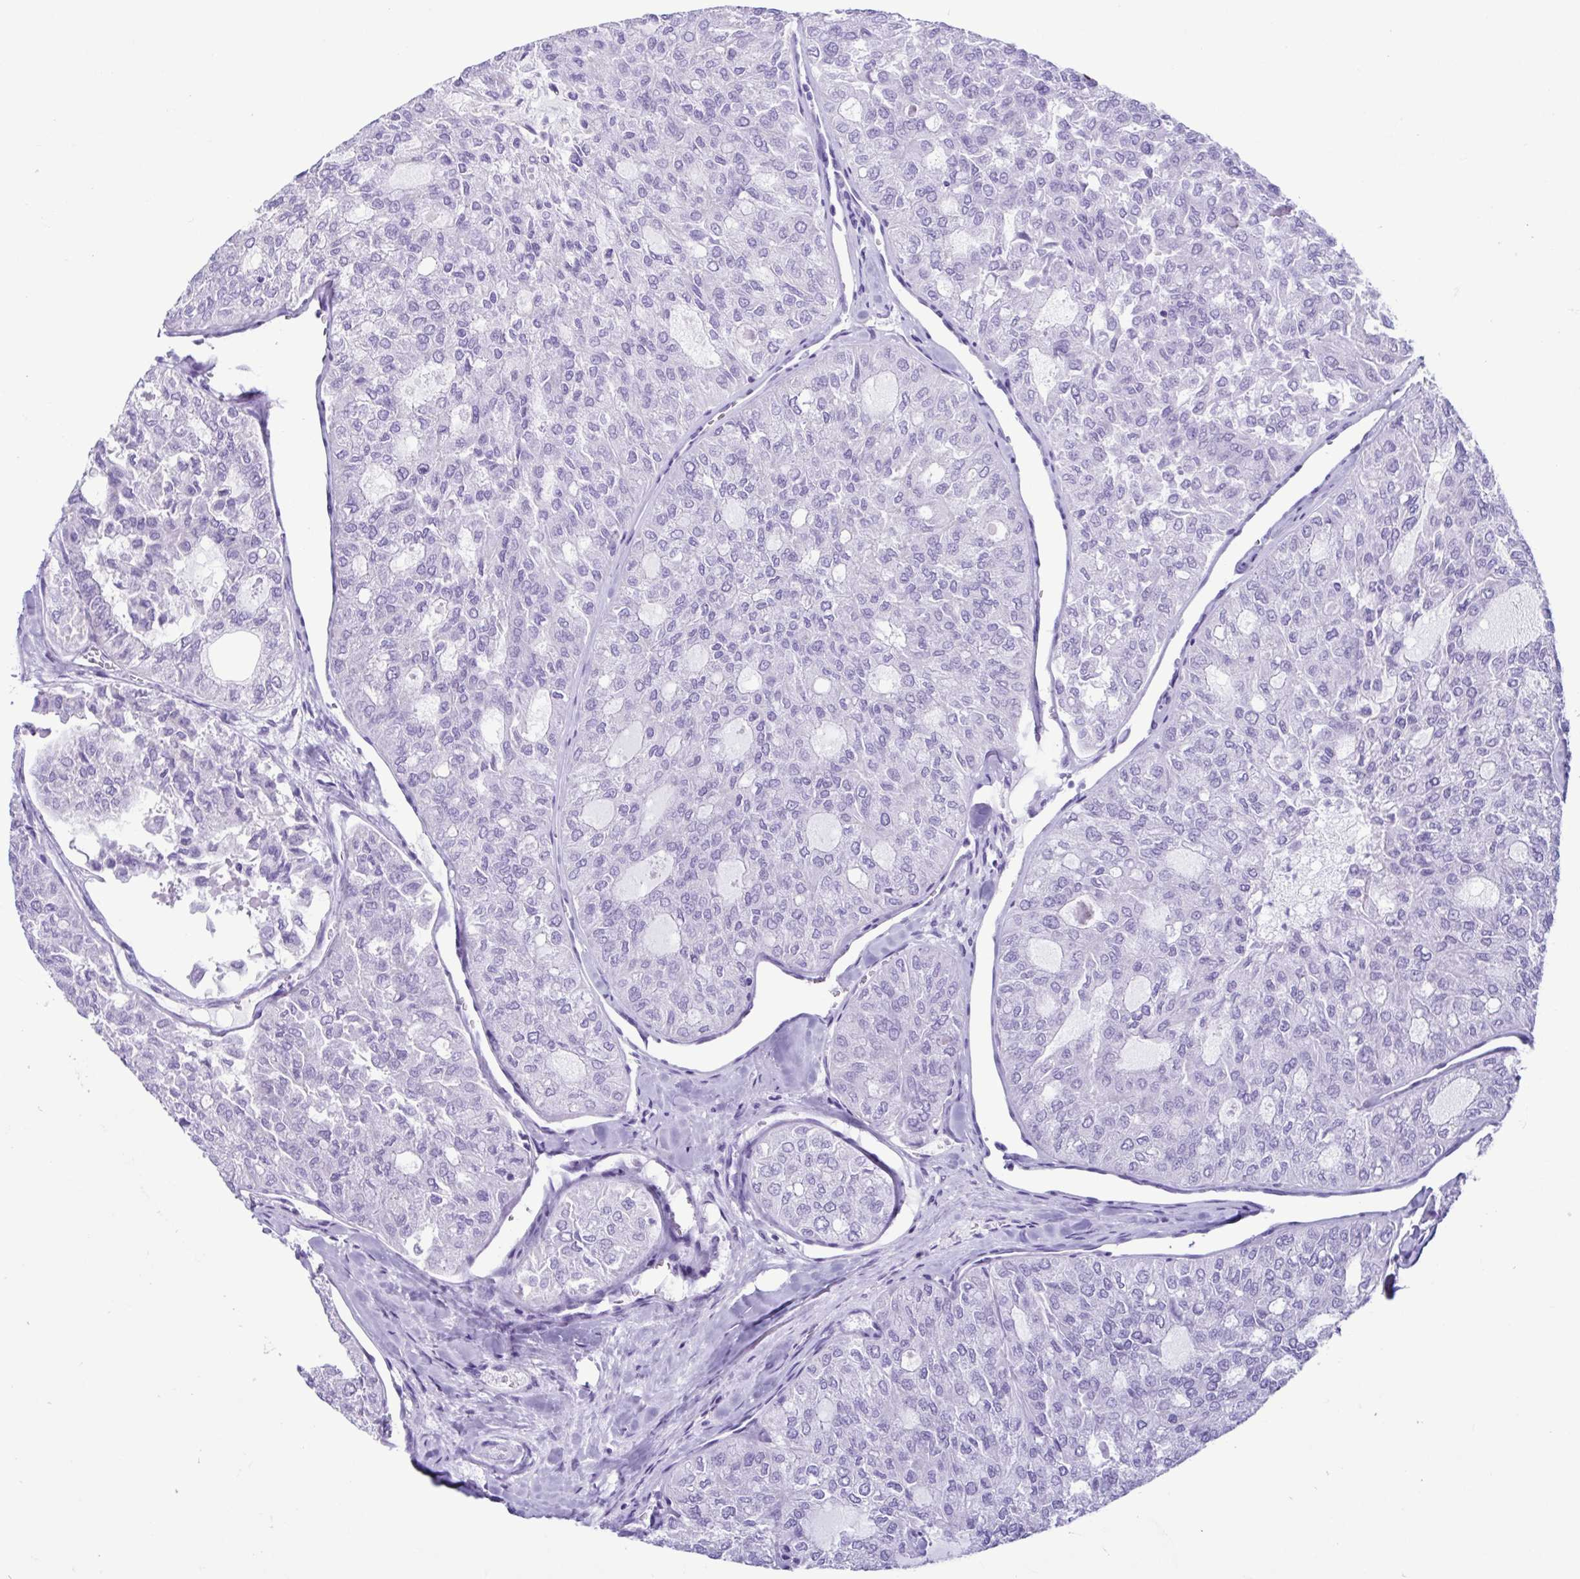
{"staining": {"intensity": "negative", "quantity": "none", "location": "none"}, "tissue": "thyroid cancer", "cell_type": "Tumor cells", "image_type": "cancer", "snomed": [{"axis": "morphology", "description": "Follicular adenoma carcinoma, NOS"}, {"axis": "topography", "description": "Thyroid gland"}], "caption": "Immunohistochemistry micrograph of neoplastic tissue: human thyroid cancer stained with DAB (3,3'-diaminobenzidine) demonstrates no significant protein expression in tumor cells.", "gene": "ACTRT3", "patient": {"sex": "male", "age": 75}}